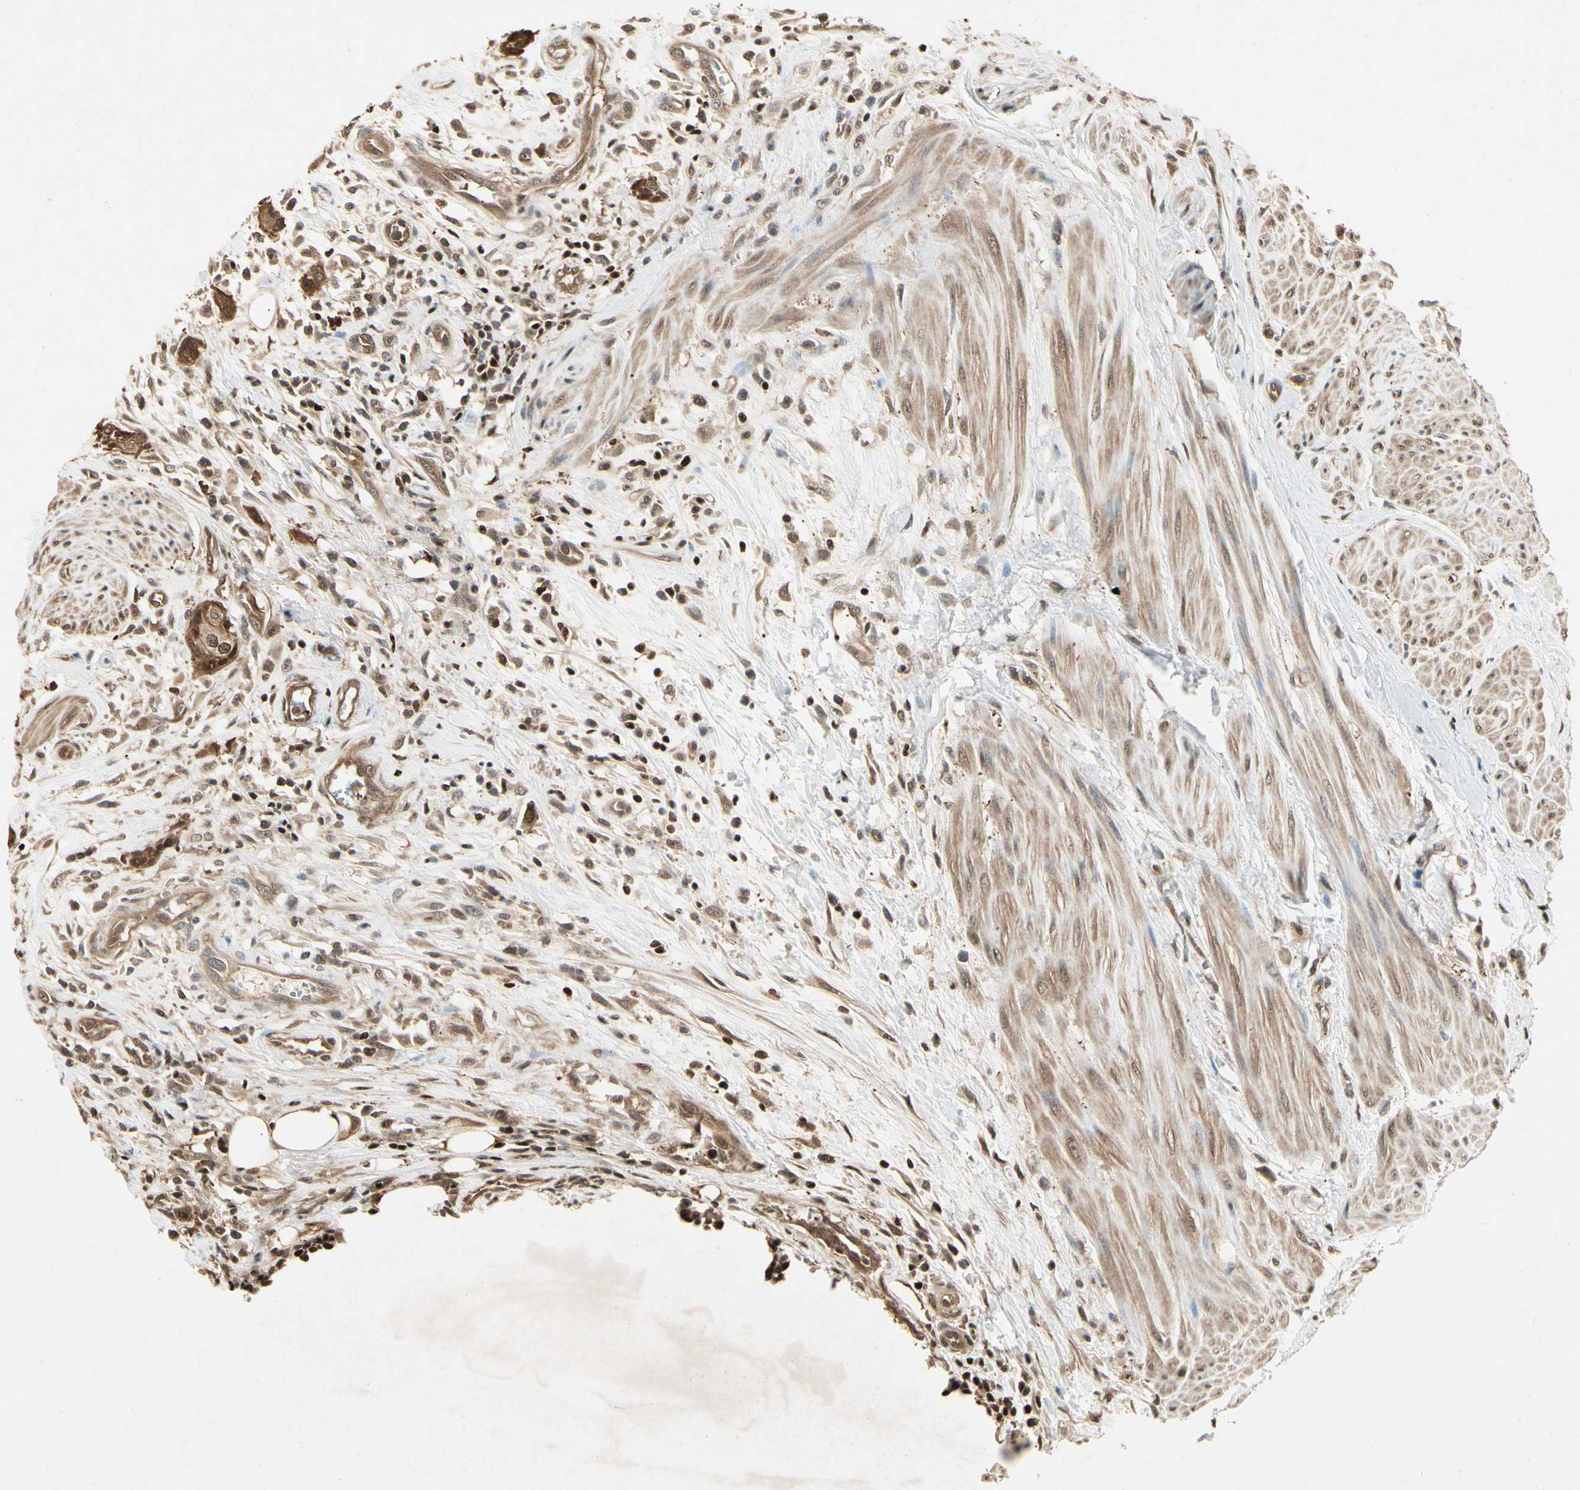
{"staining": {"intensity": "strong", "quantity": ">75%", "location": "cytoplasmic/membranous"}, "tissue": "urothelial cancer", "cell_type": "Tumor cells", "image_type": "cancer", "snomed": [{"axis": "morphology", "description": "Urothelial carcinoma, High grade"}, {"axis": "topography", "description": "Urinary bladder"}], "caption": "A photomicrograph of urothelial carcinoma (high-grade) stained for a protein displays strong cytoplasmic/membranous brown staining in tumor cells. Using DAB (3,3'-diaminobenzidine) (brown) and hematoxylin (blue) stains, captured at high magnification using brightfield microscopy.", "gene": "YWHAQ", "patient": {"sex": "male", "age": 35}}